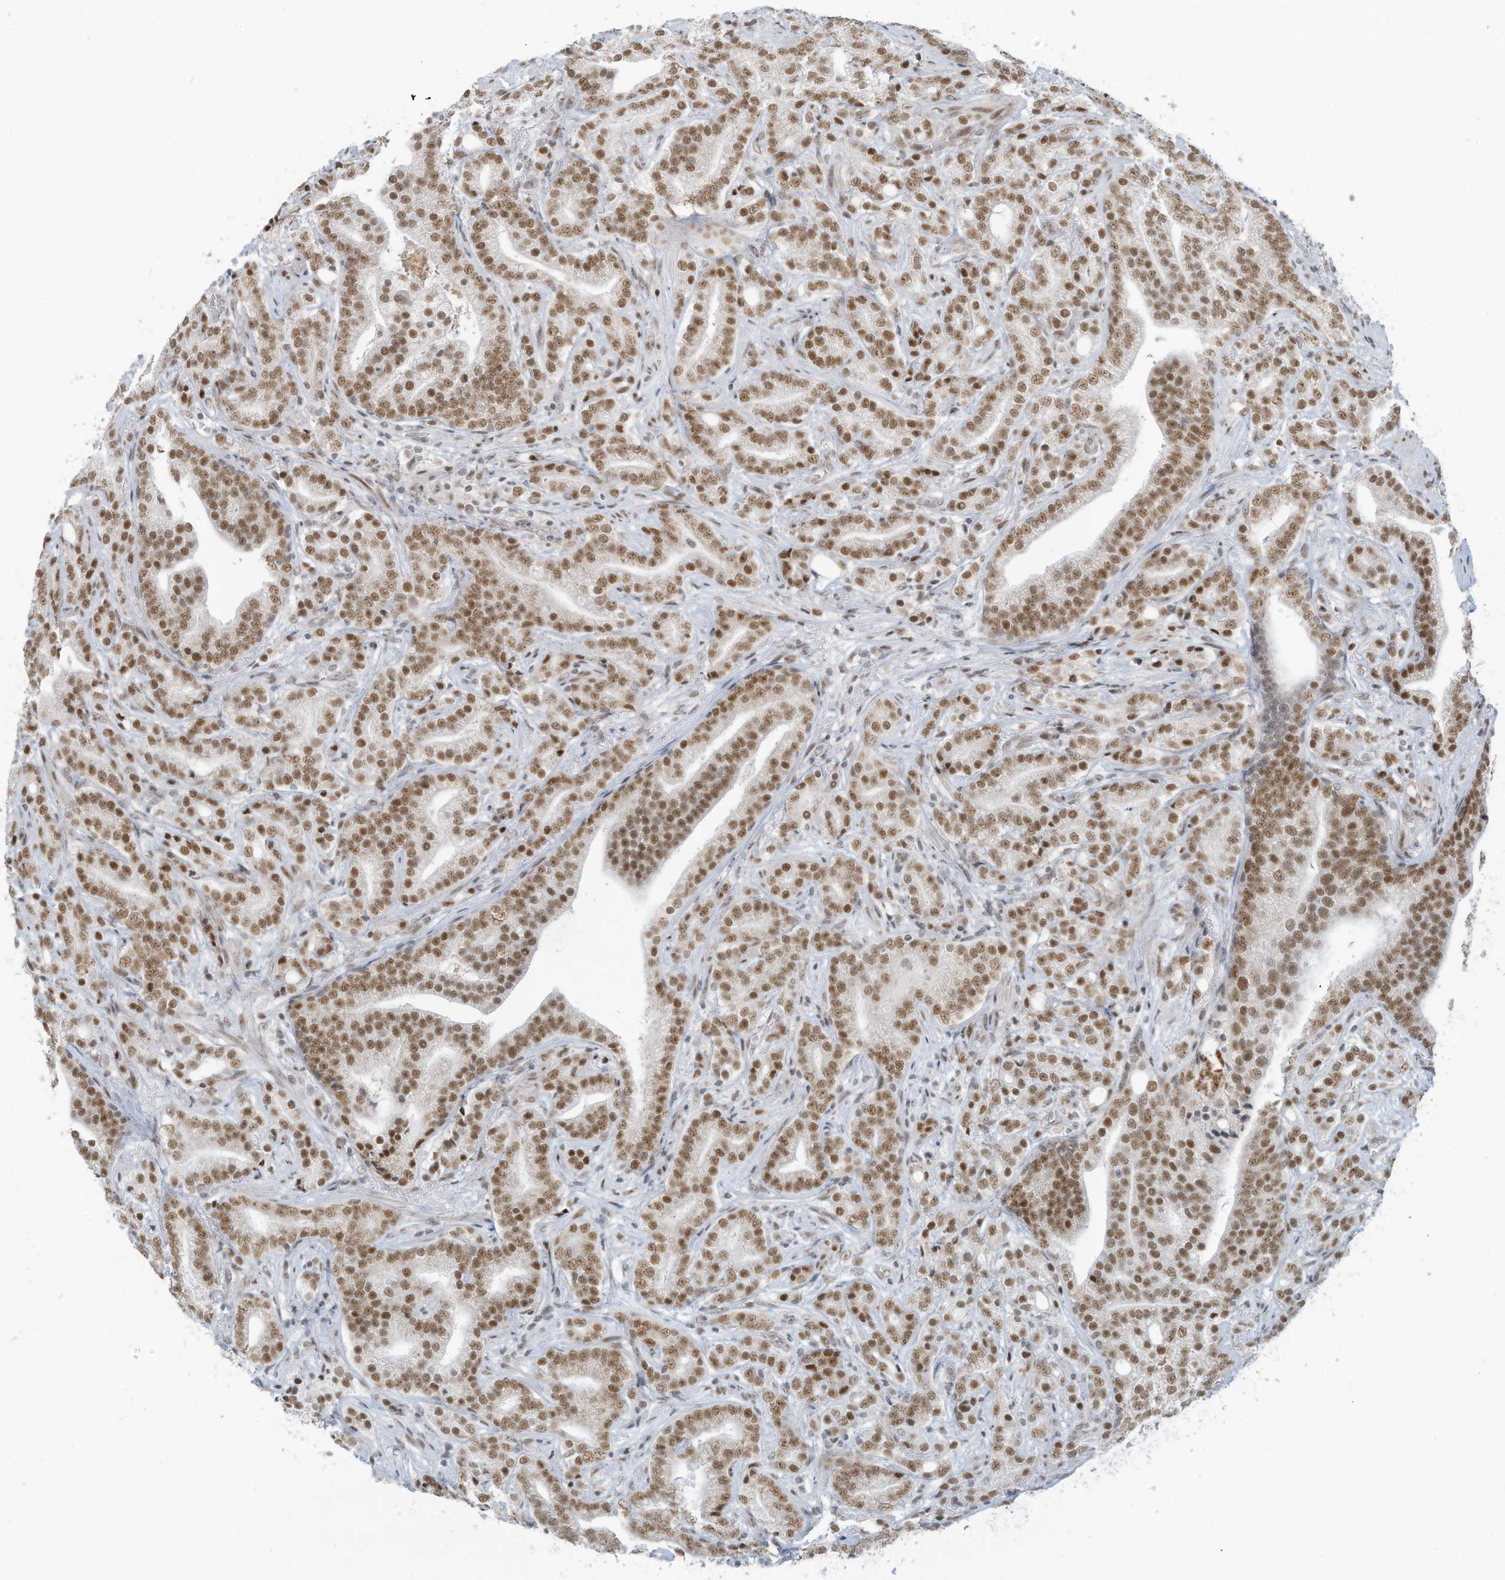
{"staining": {"intensity": "moderate", "quantity": ">75%", "location": "nuclear"}, "tissue": "prostate cancer", "cell_type": "Tumor cells", "image_type": "cancer", "snomed": [{"axis": "morphology", "description": "Adenocarcinoma, High grade"}, {"axis": "topography", "description": "Prostate"}], "caption": "An image of prostate high-grade adenocarcinoma stained for a protein shows moderate nuclear brown staining in tumor cells.", "gene": "ECT2L", "patient": {"sex": "male", "age": 57}}